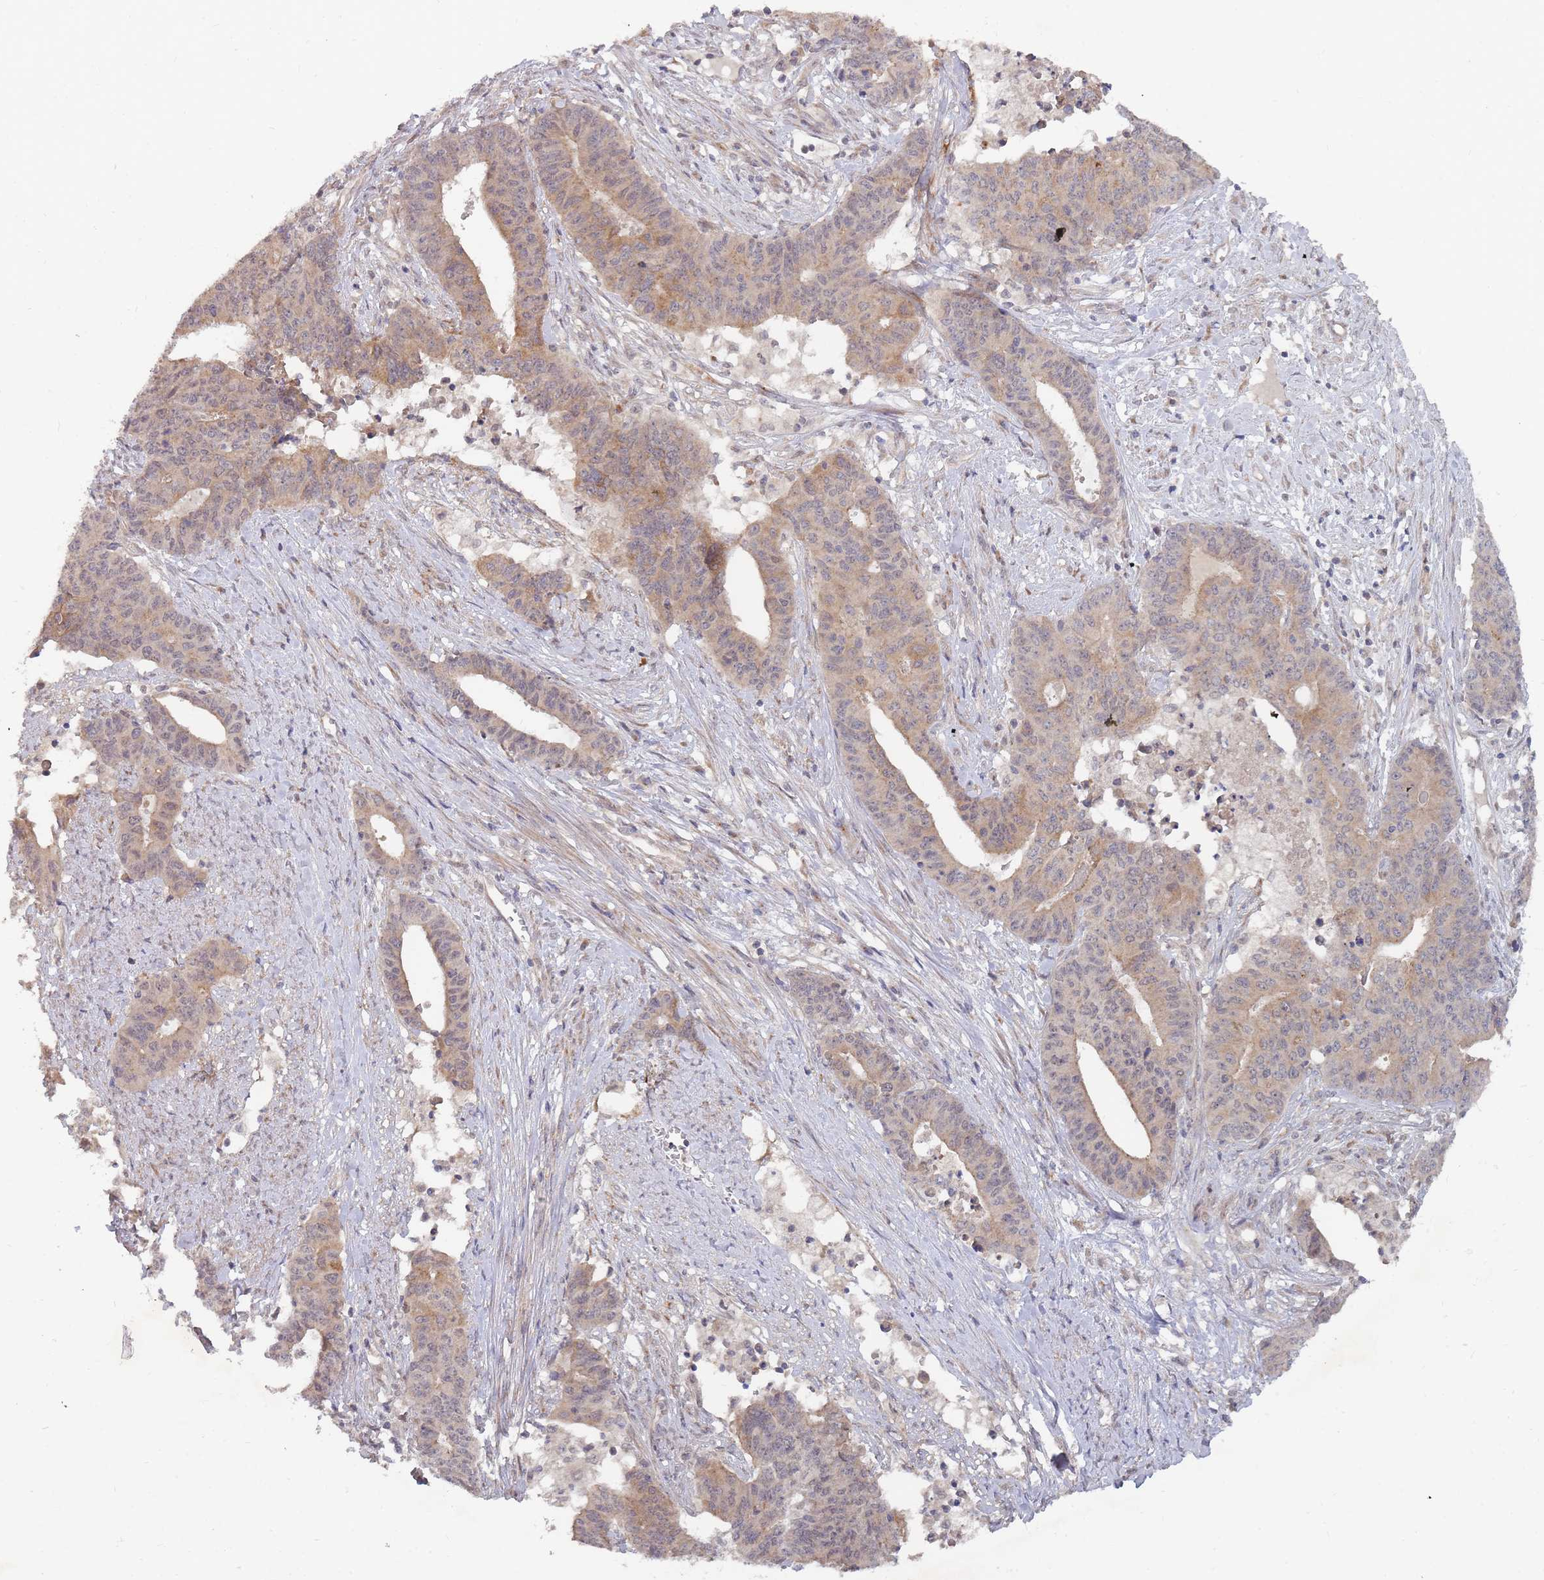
{"staining": {"intensity": "moderate", "quantity": "<25%", "location": "cytoplasmic/membranous"}, "tissue": "endometrial cancer", "cell_type": "Tumor cells", "image_type": "cancer", "snomed": [{"axis": "morphology", "description": "Adenocarcinoma, NOS"}, {"axis": "topography", "description": "Endometrium"}], "caption": "Endometrial cancer was stained to show a protein in brown. There is low levels of moderate cytoplasmic/membranous expression in approximately <25% of tumor cells. The staining was performed using DAB (3,3'-diaminobenzidine) to visualize the protein expression in brown, while the nuclei were stained in blue with hematoxylin (Magnification: 20x).", "gene": "SLC35F5", "patient": {"sex": "female", "age": 59}}